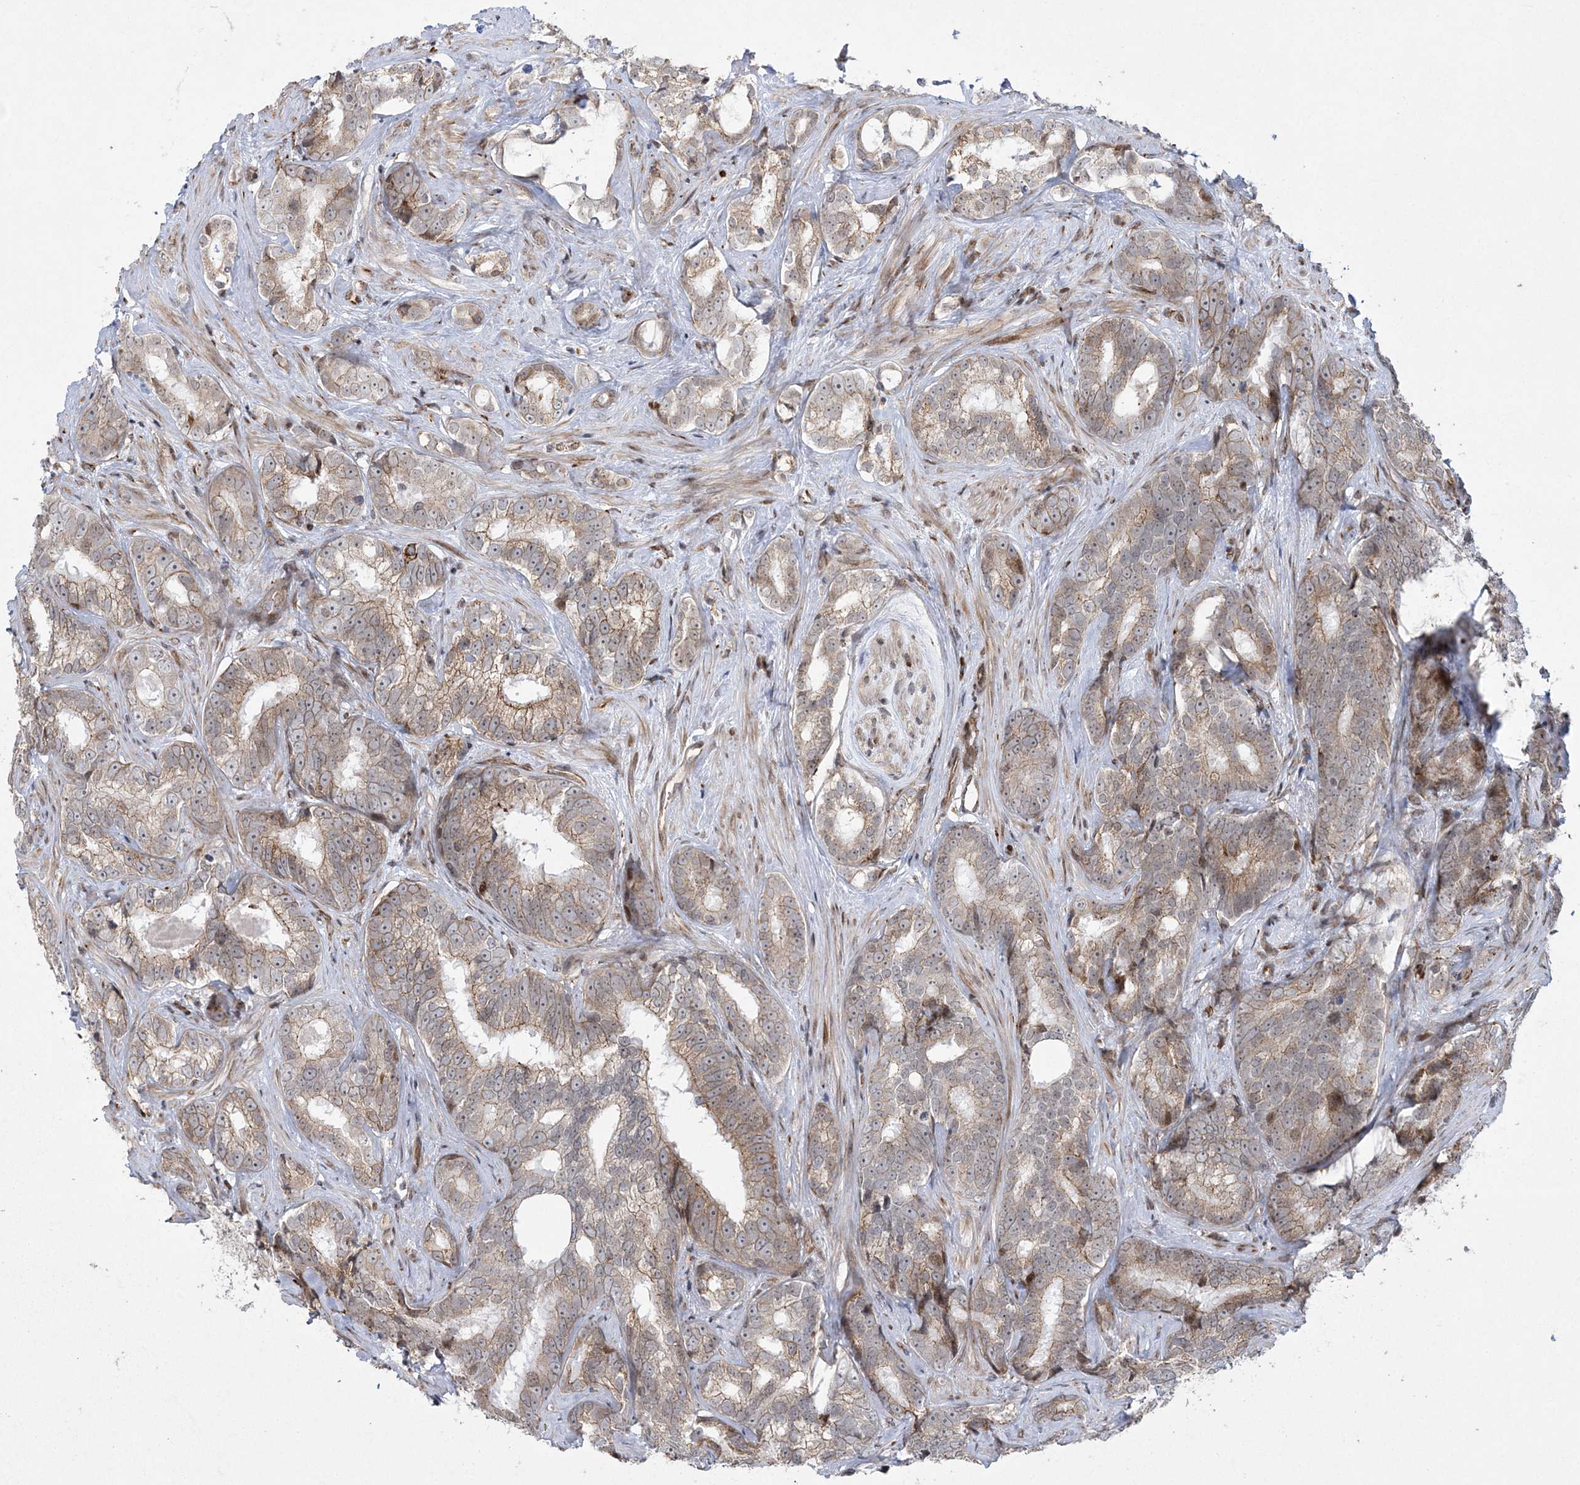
{"staining": {"intensity": "weak", "quantity": ">75%", "location": "cytoplasmic/membranous"}, "tissue": "prostate cancer", "cell_type": "Tumor cells", "image_type": "cancer", "snomed": [{"axis": "morphology", "description": "Adenocarcinoma, High grade"}, {"axis": "topography", "description": "Prostate"}], "caption": "Brown immunohistochemical staining in prostate cancer displays weak cytoplasmic/membranous expression in approximately >75% of tumor cells. Immunohistochemistry (ihc) stains the protein in brown and the nuclei are stained blue.", "gene": "EFCAB12", "patient": {"sex": "male", "age": 66}}